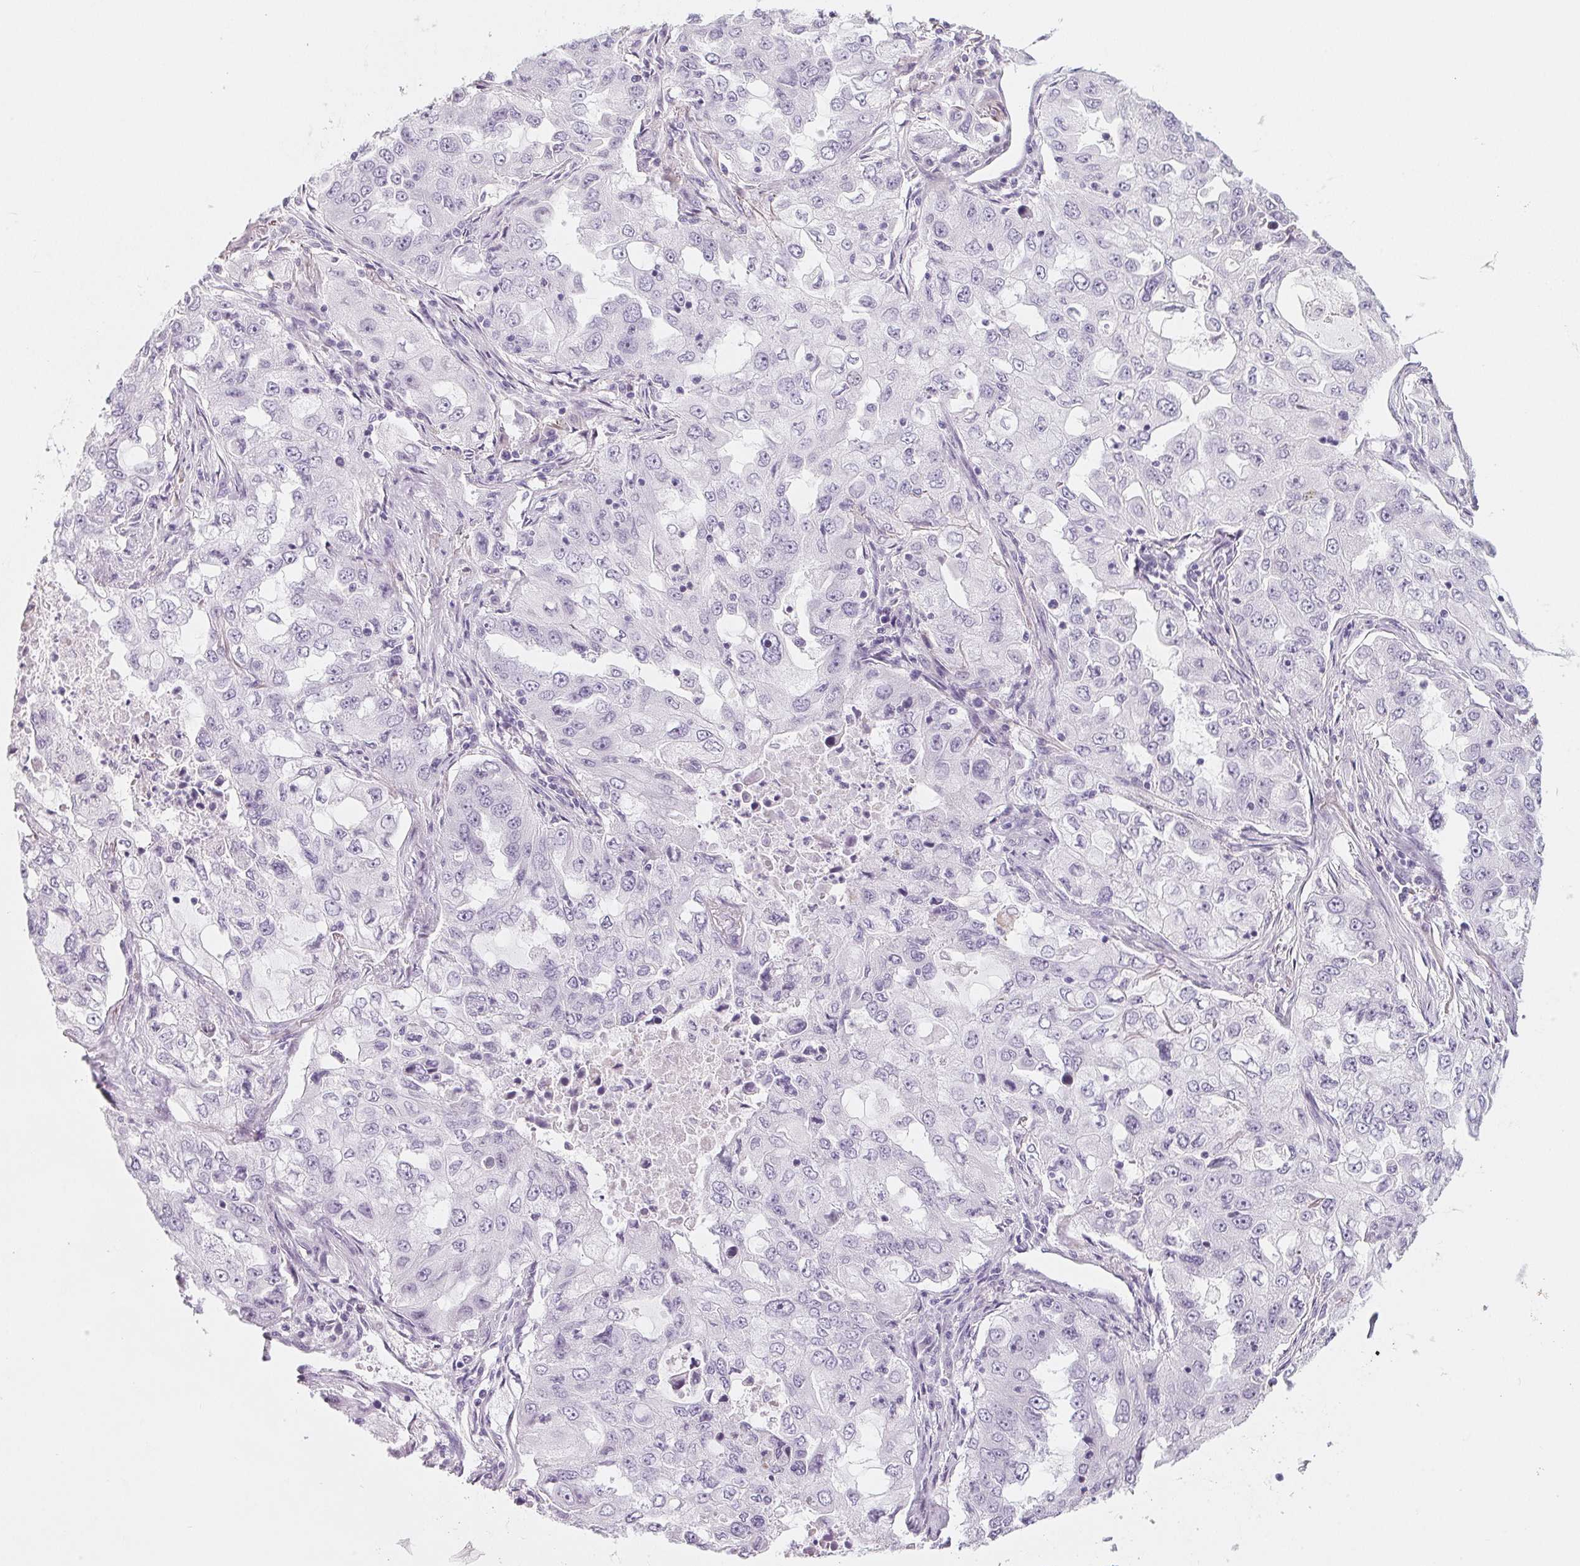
{"staining": {"intensity": "negative", "quantity": "none", "location": "none"}, "tissue": "lung cancer", "cell_type": "Tumor cells", "image_type": "cancer", "snomed": [{"axis": "morphology", "description": "Adenocarcinoma, NOS"}, {"axis": "topography", "description": "Lung"}], "caption": "High power microscopy histopathology image of an IHC histopathology image of lung cancer, revealing no significant expression in tumor cells. (DAB (3,3'-diaminobenzidine) immunohistochemistry, high magnification).", "gene": "SH3GL2", "patient": {"sex": "female", "age": 61}}